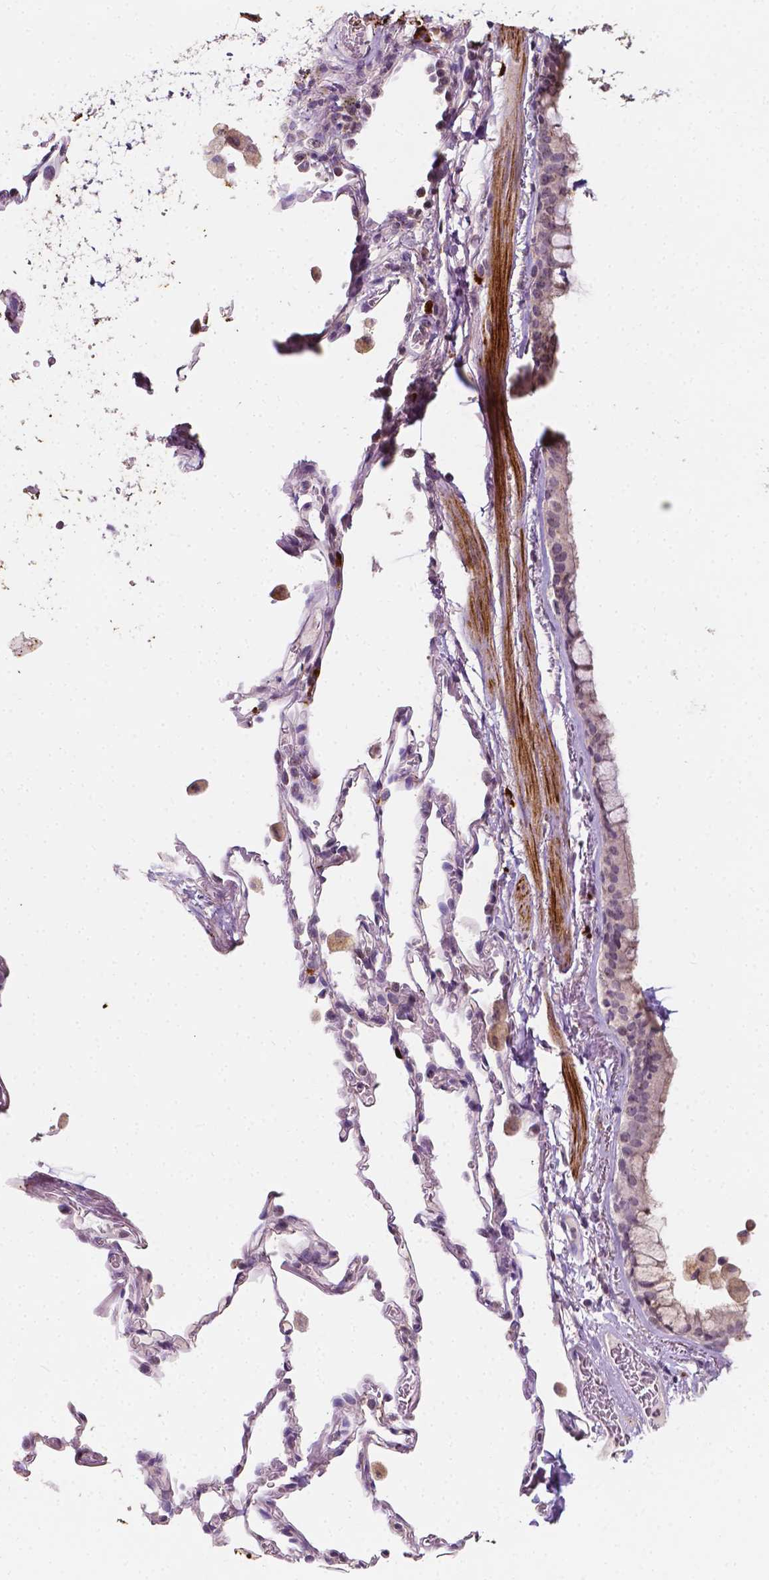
{"staining": {"intensity": "negative", "quantity": "none", "location": "none"}, "tissue": "bronchus", "cell_type": "Respiratory epithelial cells", "image_type": "normal", "snomed": [{"axis": "morphology", "description": "Normal tissue, NOS"}, {"axis": "topography", "description": "Bronchus"}, {"axis": "topography", "description": "Lung"}], "caption": "The IHC histopathology image has no significant staining in respiratory epithelial cells of bronchus.", "gene": "SIRT2", "patient": {"sex": "male", "age": 54}}